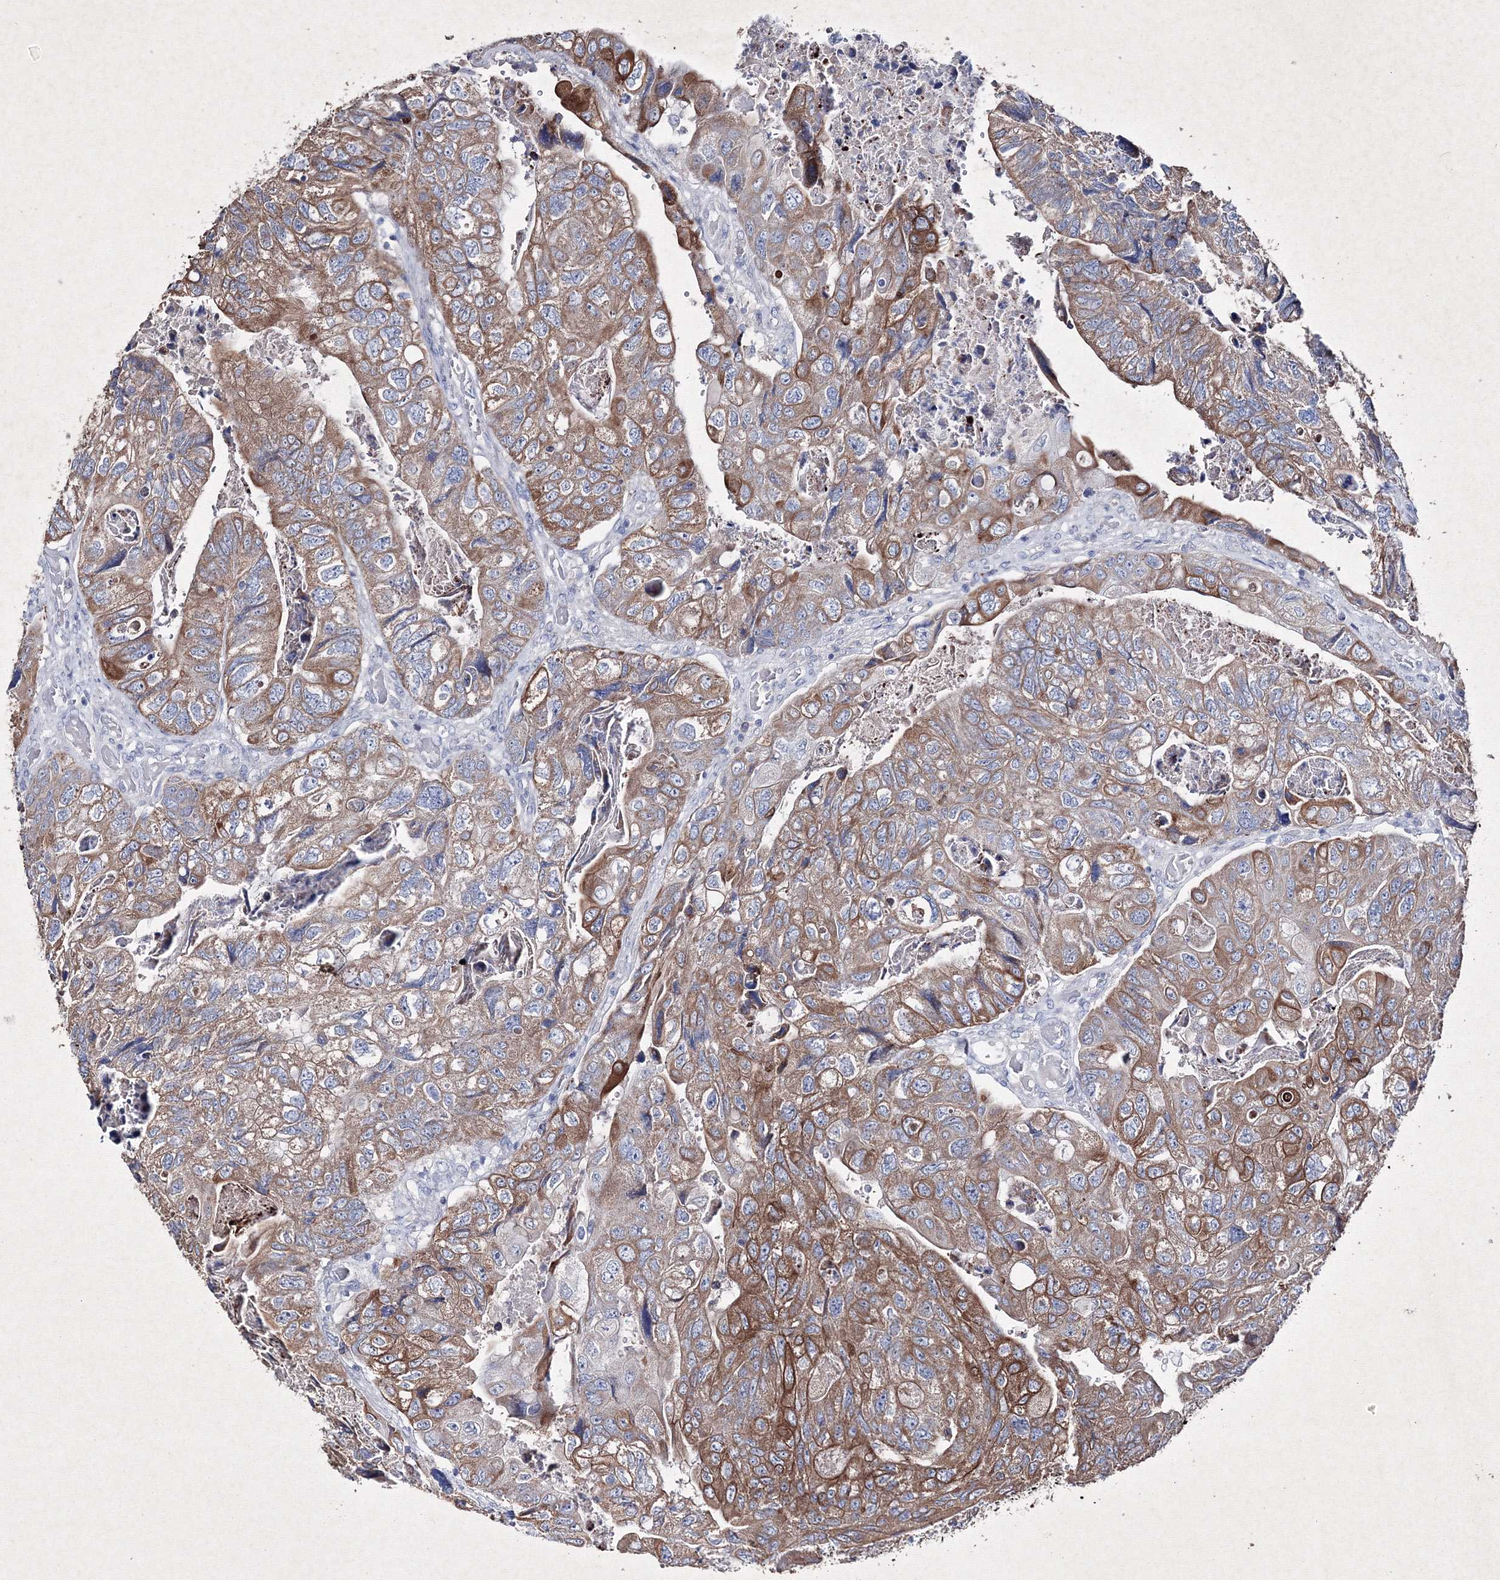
{"staining": {"intensity": "moderate", "quantity": ">75%", "location": "cytoplasmic/membranous"}, "tissue": "colorectal cancer", "cell_type": "Tumor cells", "image_type": "cancer", "snomed": [{"axis": "morphology", "description": "Adenocarcinoma, NOS"}, {"axis": "topography", "description": "Rectum"}], "caption": "This image displays IHC staining of colorectal adenocarcinoma, with medium moderate cytoplasmic/membranous expression in approximately >75% of tumor cells.", "gene": "SMIM29", "patient": {"sex": "male", "age": 63}}